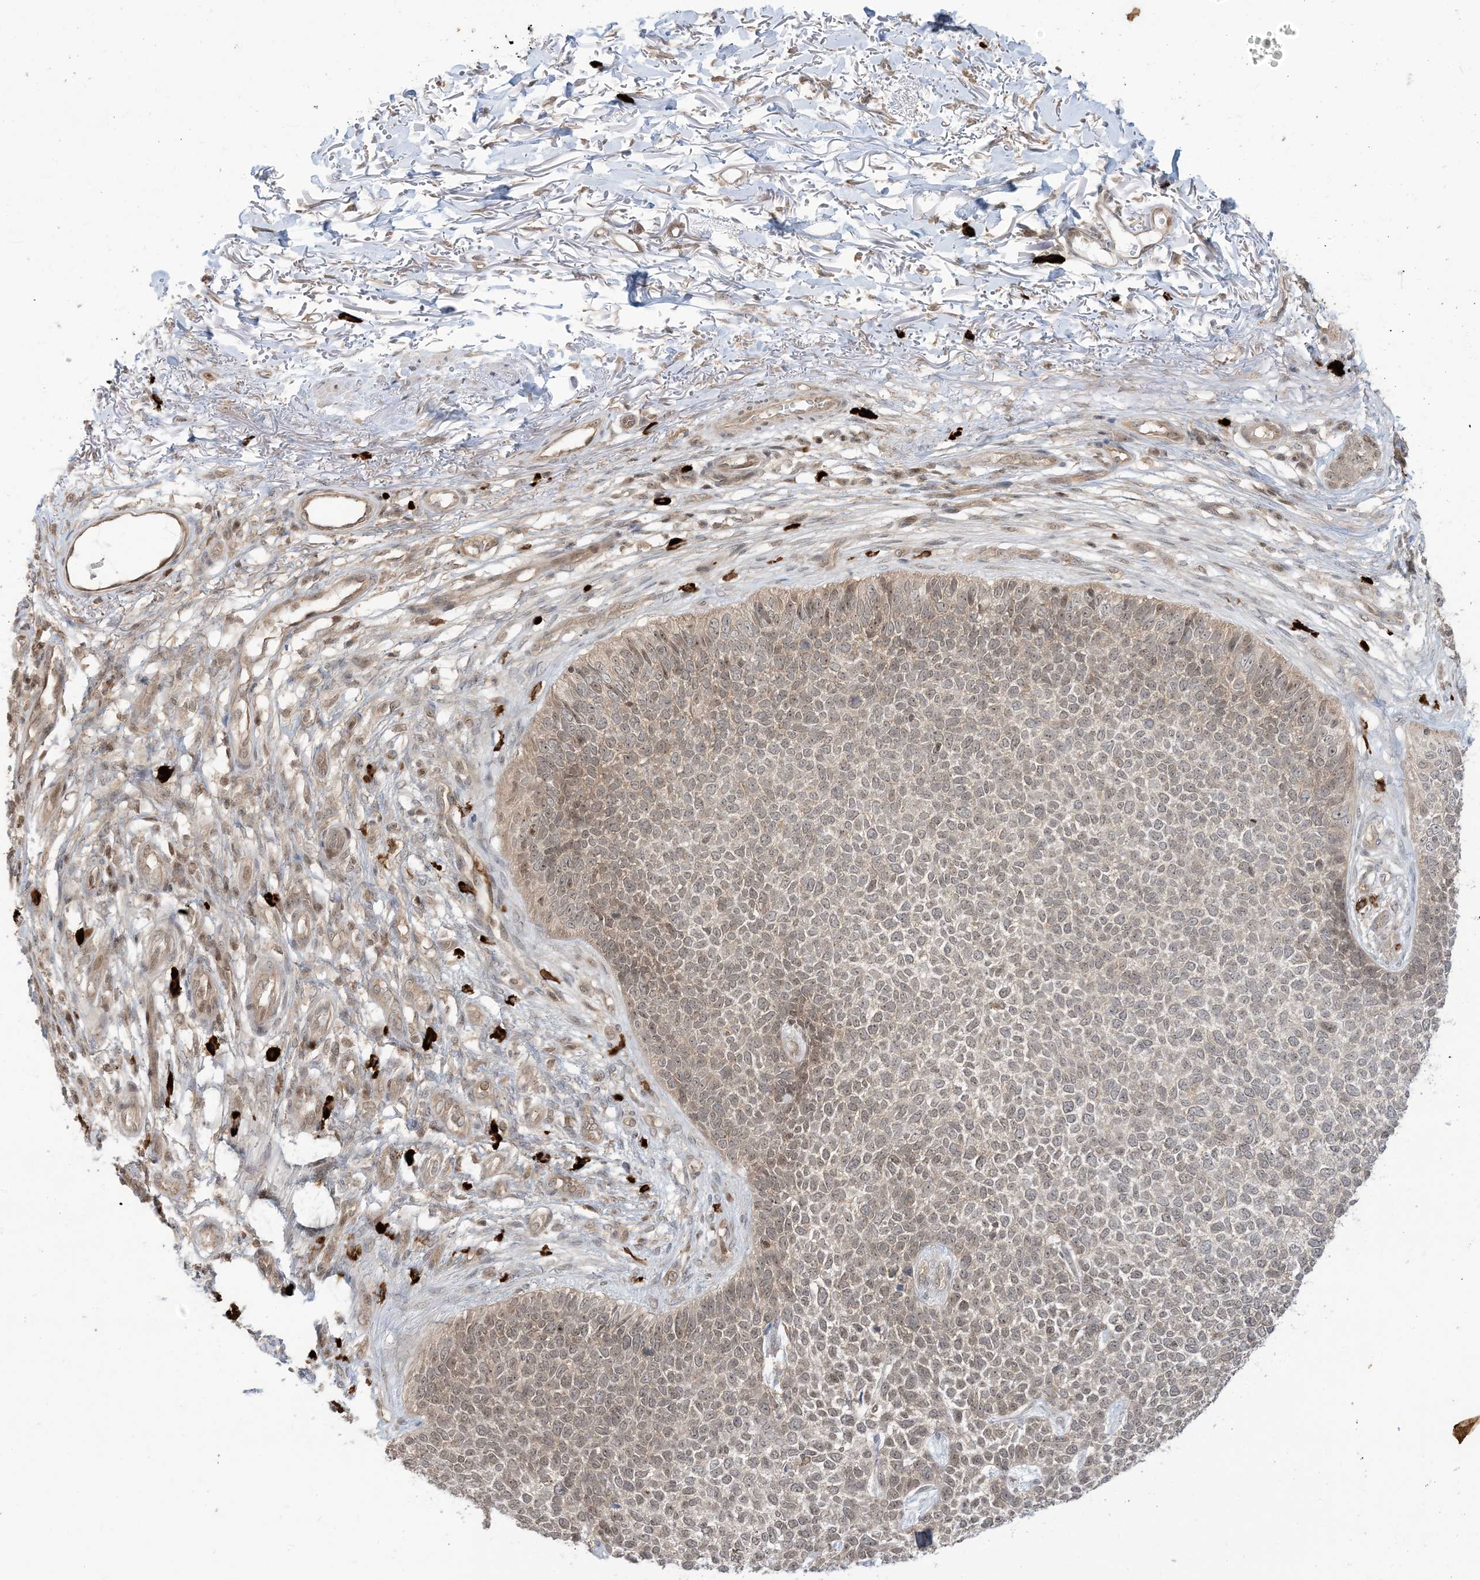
{"staining": {"intensity": "weak", "quantity": "<25%", "location": "nuclear"}, "tissue": "skin cancer", "cell_type": "Tumor cells", "image_type": "cancer", "snomed": [{"axis": "morphology", "description": "Basal cell carcinoma"}, {"axis": "topography", "description": "Skin"}], "caption": "Immunohistochemistry photomicrograph of neoplastic tissue: human skin cancer (basal cell carcinoma) stained with DAB (3,3'-diaminobenzidine) demonstrates no significant protein staining in tumor cells.", "gene": "PPP1R7", "patient": {"sex": "female", "age": 84}}